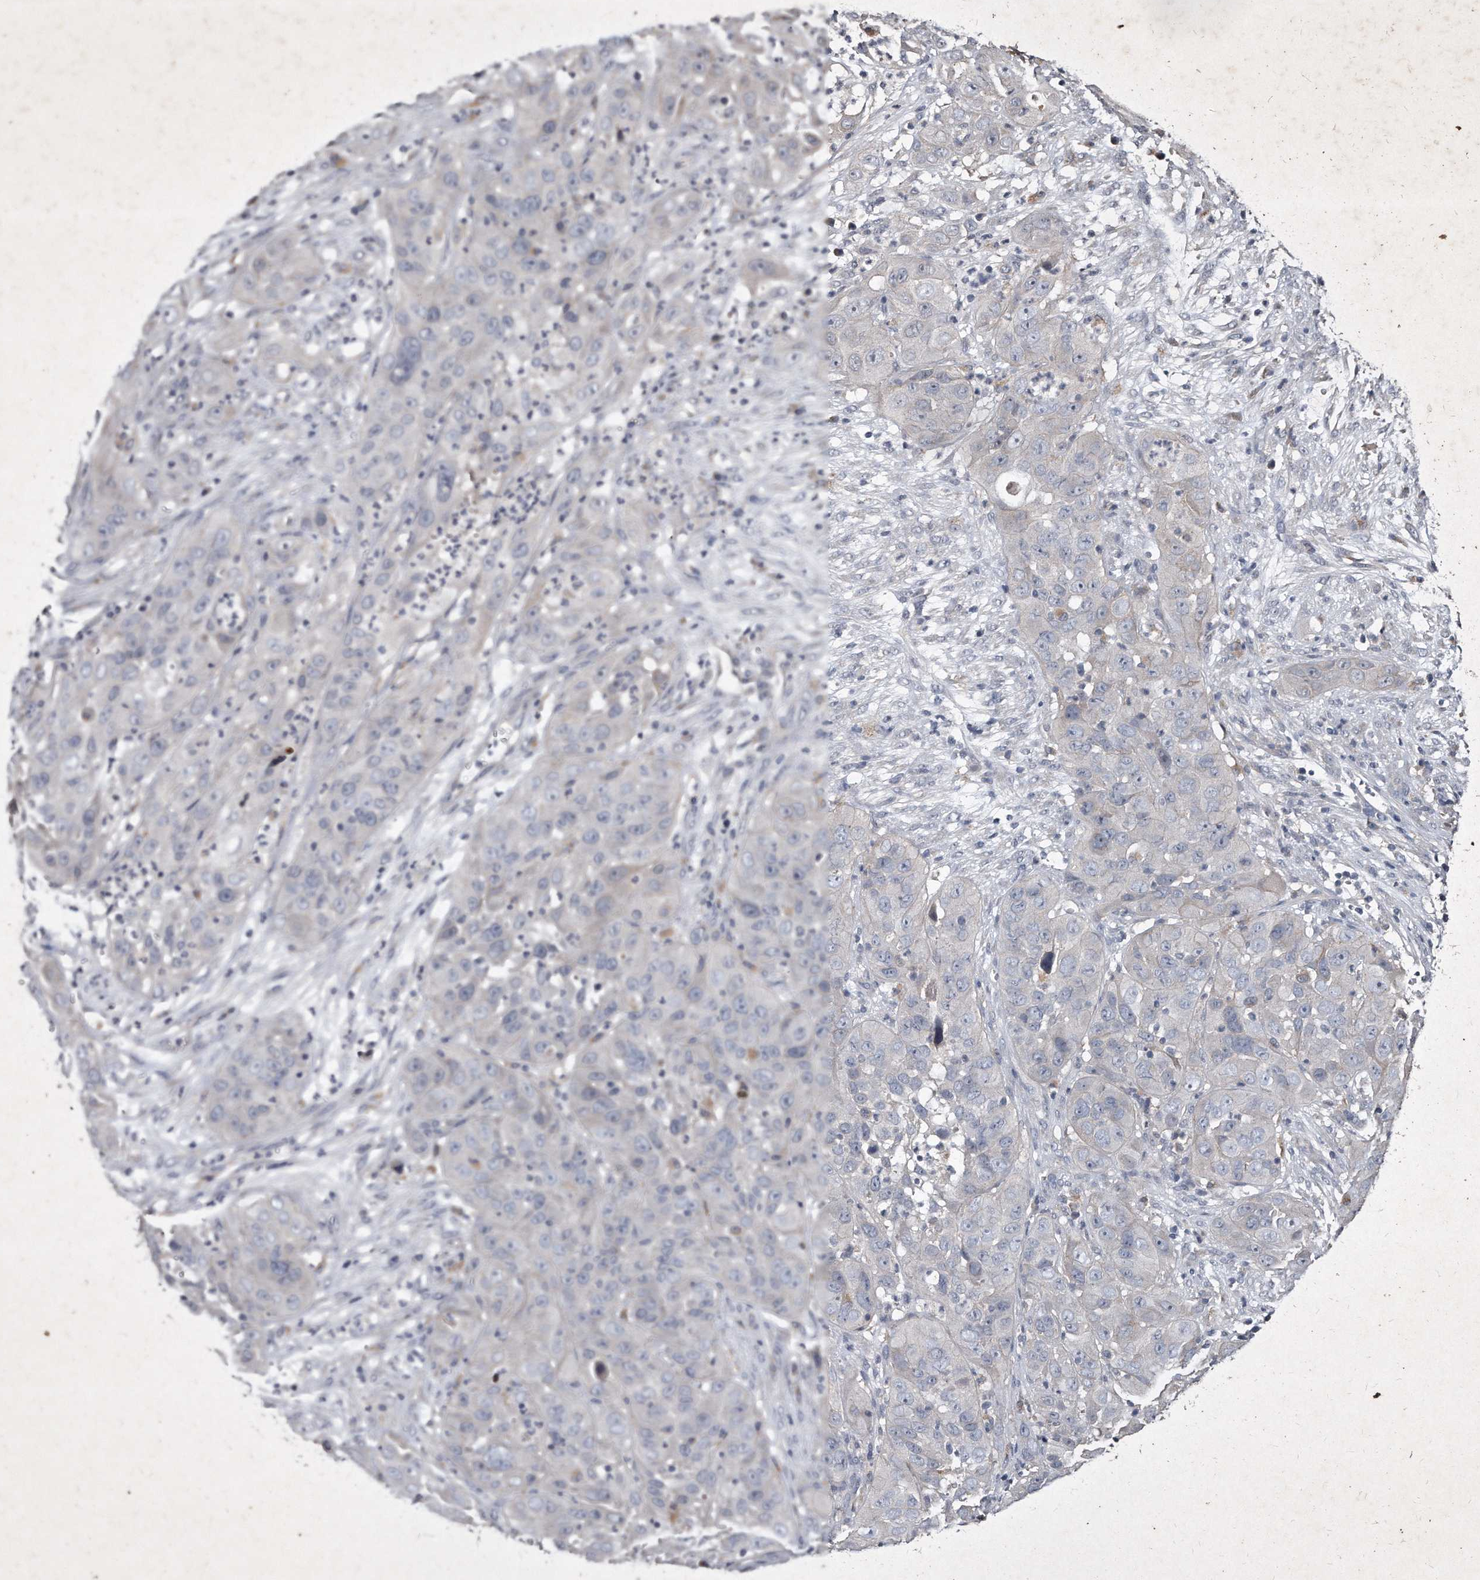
{"staining": {"intensity": "negative", "quantity": "none", "location": "none"}, "tissue": "cervical cancer", "cell_type": "Tumor cells", "image_type": "cancer", "snomed": [{"axis": "morphology", "description": "Squamous cell carcinoma, NOS"}, {"axis": "topography", "description": "Cervix"}], "caption": "Image shows no significant protein expression in tumor cells of cervical squamous cell carcinoma. The staining is performed using DAB (3,3'-diaminobenzidine) brown chromogen with nuclei counter-stained in using hematoxylin.", "gene": "KLHDC3", "patient": {"sex": "female", "age": 32}}